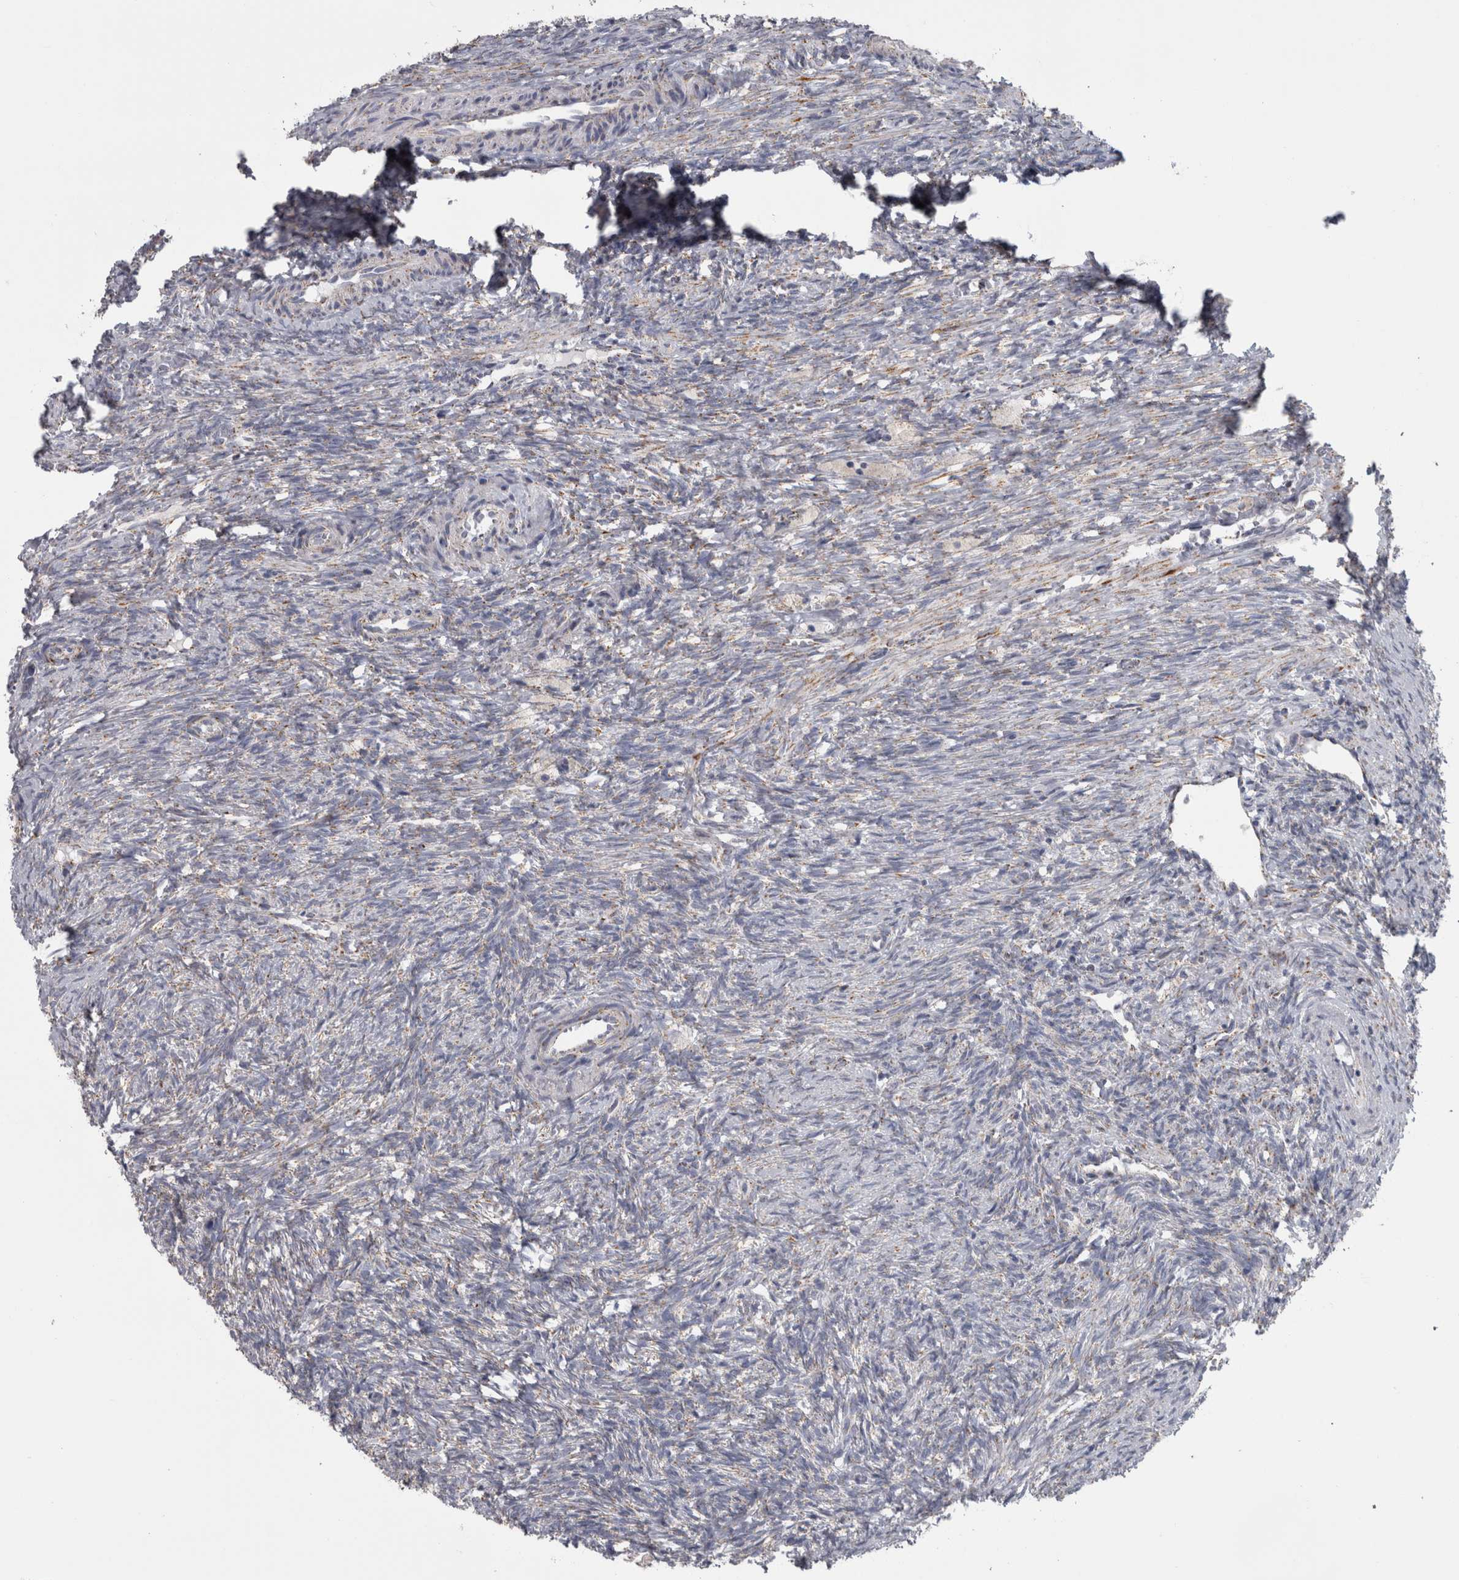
{"staining": {"intensity": "negative", "quantity": "none", "location": "none"}, "tissue": "ovary", "cell_type": "Follicle cells", "image_type": "normal", "snomed": [{"axis": "morphology", "description": "Normal tissue, NOS"}, {"axis": "topography", "description": "Ovary"}], "caption": "Photomicrograph shows no significant protein staining in follicle cells of normal ovary.", "gene": "DBT", "patient": {"sex": "female", "age": 41}}